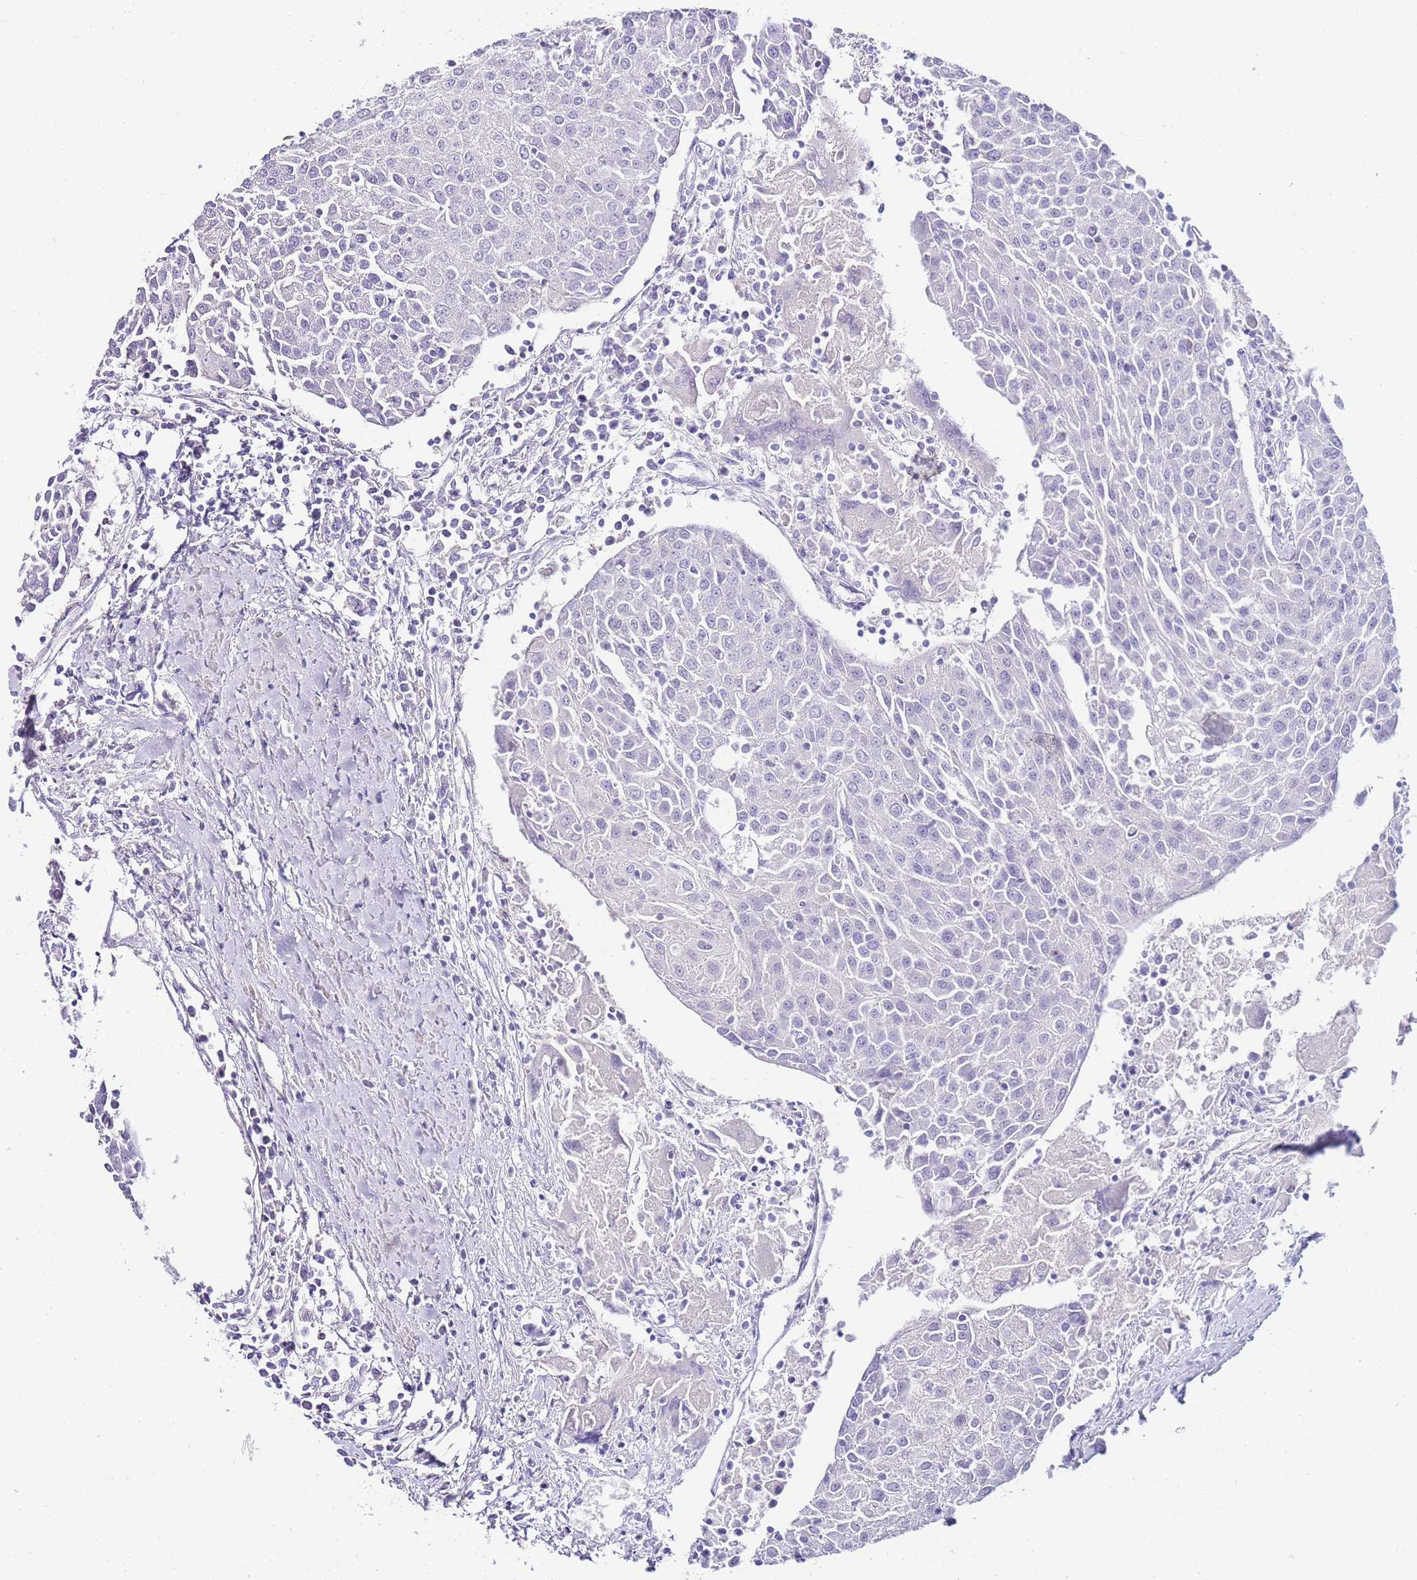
{"staining": {"intensity": "negative", "quantity": "none", "location": "none"}, "tissue": "urothelial cancer", "cell_type": "Tumor cells", "image_type": "cancer", "snomed": [{"axis": "morphology", "description": "Urothelial carcinoma, High grade"}, {"axis": "topography", "description": "Urinary bladder"}], "caption": "Tumor cells are negative for protein expression in human high-grade urothelial carcinoma.", "gene": "DPP4", "patient": {"sex": "female", "age": 85}}